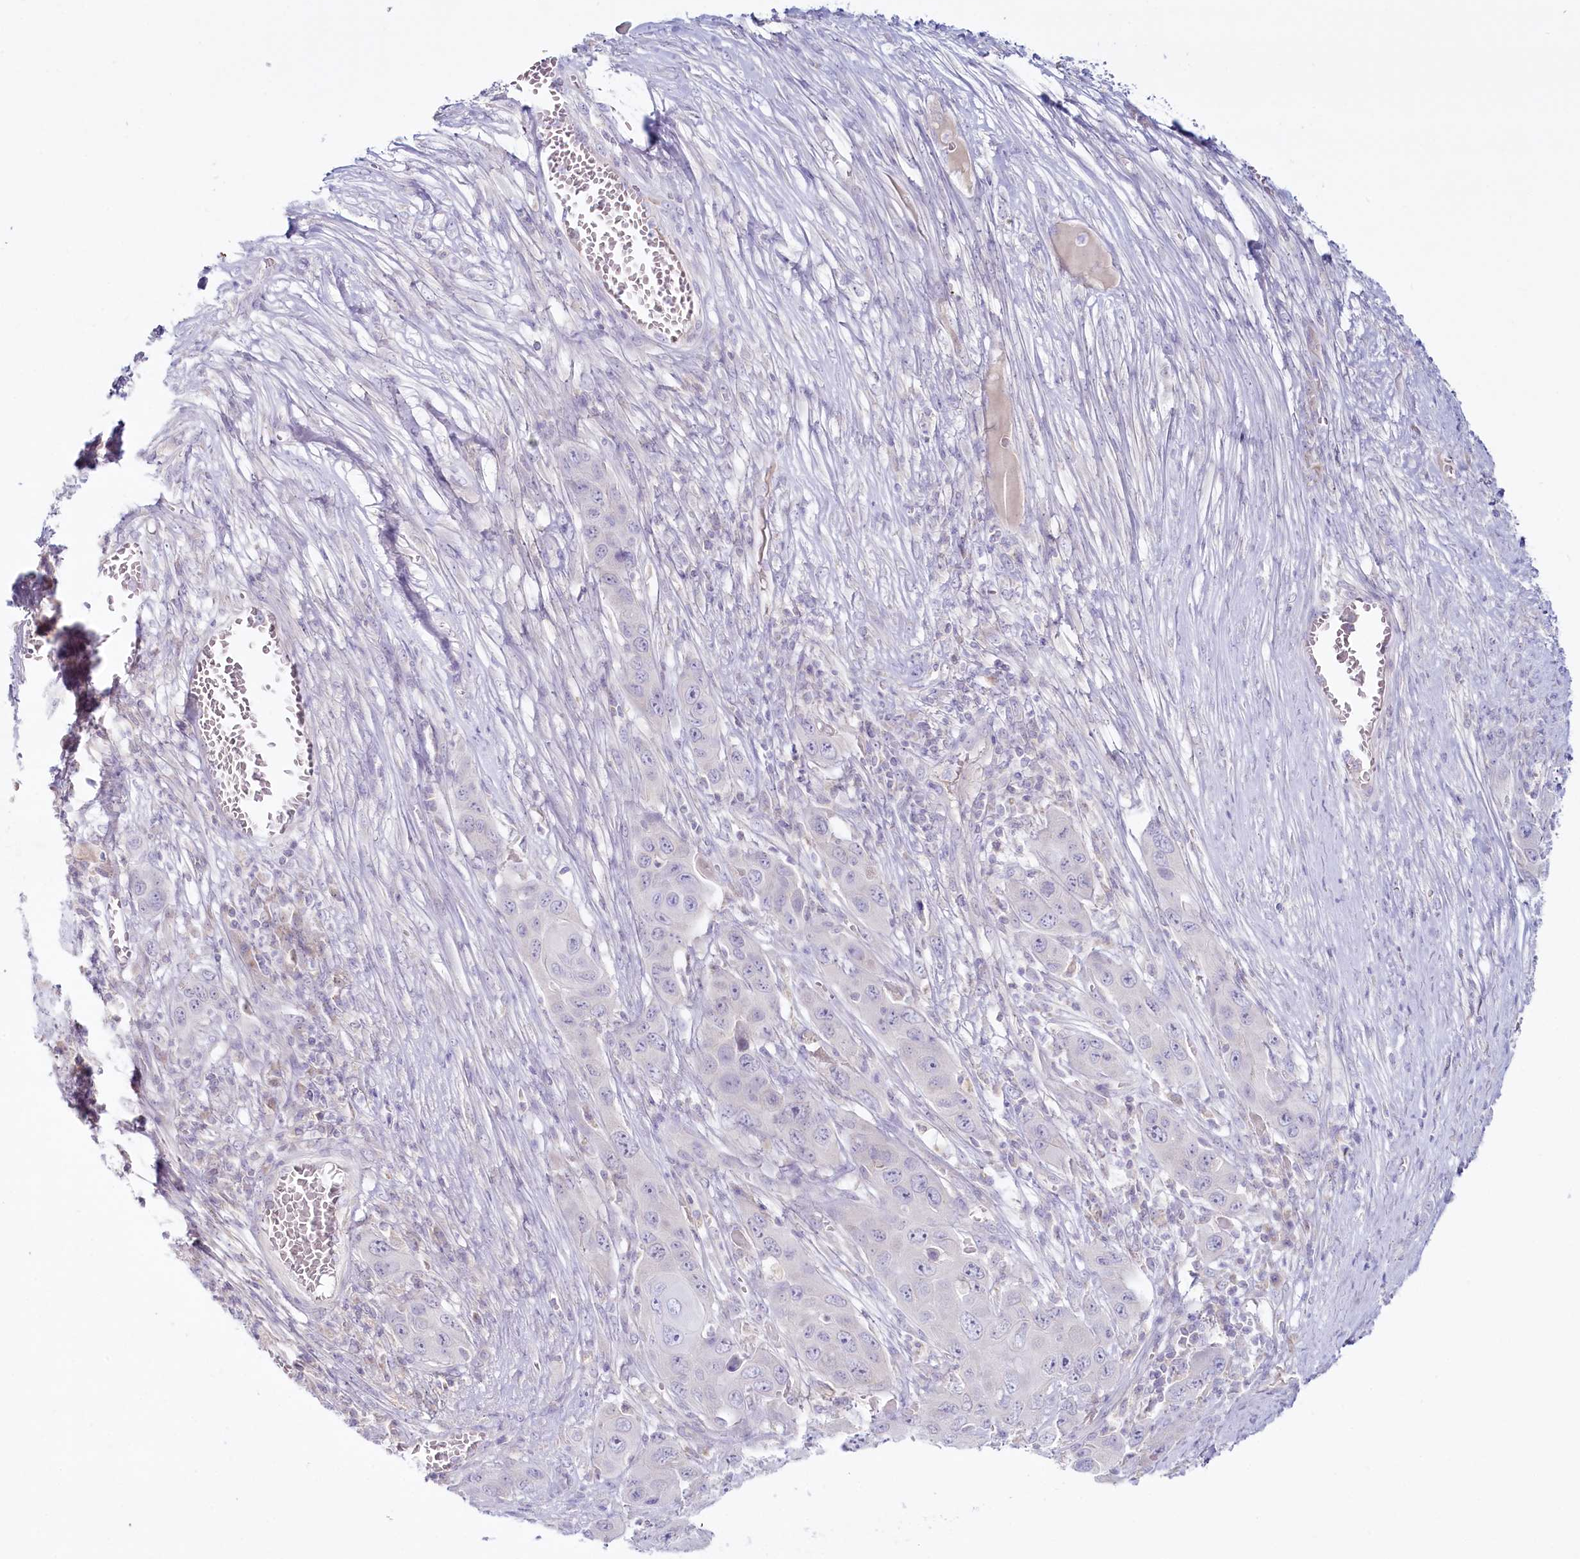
{"staining": {"intensity": "negative", "quantity": "none", "location": "none"}, "tissue": "skin cancer", "cell_type": "Tumor cells", "image_type": "cancer", "snomed": [{"axis": "morphology", "description": "Squamous cell carcinoma, NOS"}, {"axis": "topography", "description": "Skin"}], "caption": "Human skin squamous cell carcinoma stained for a protein using IHC demonstrates no staining in tumor cells.", "gene": "PSAPL1", "patient": {"sex": "male", "age": 55}}